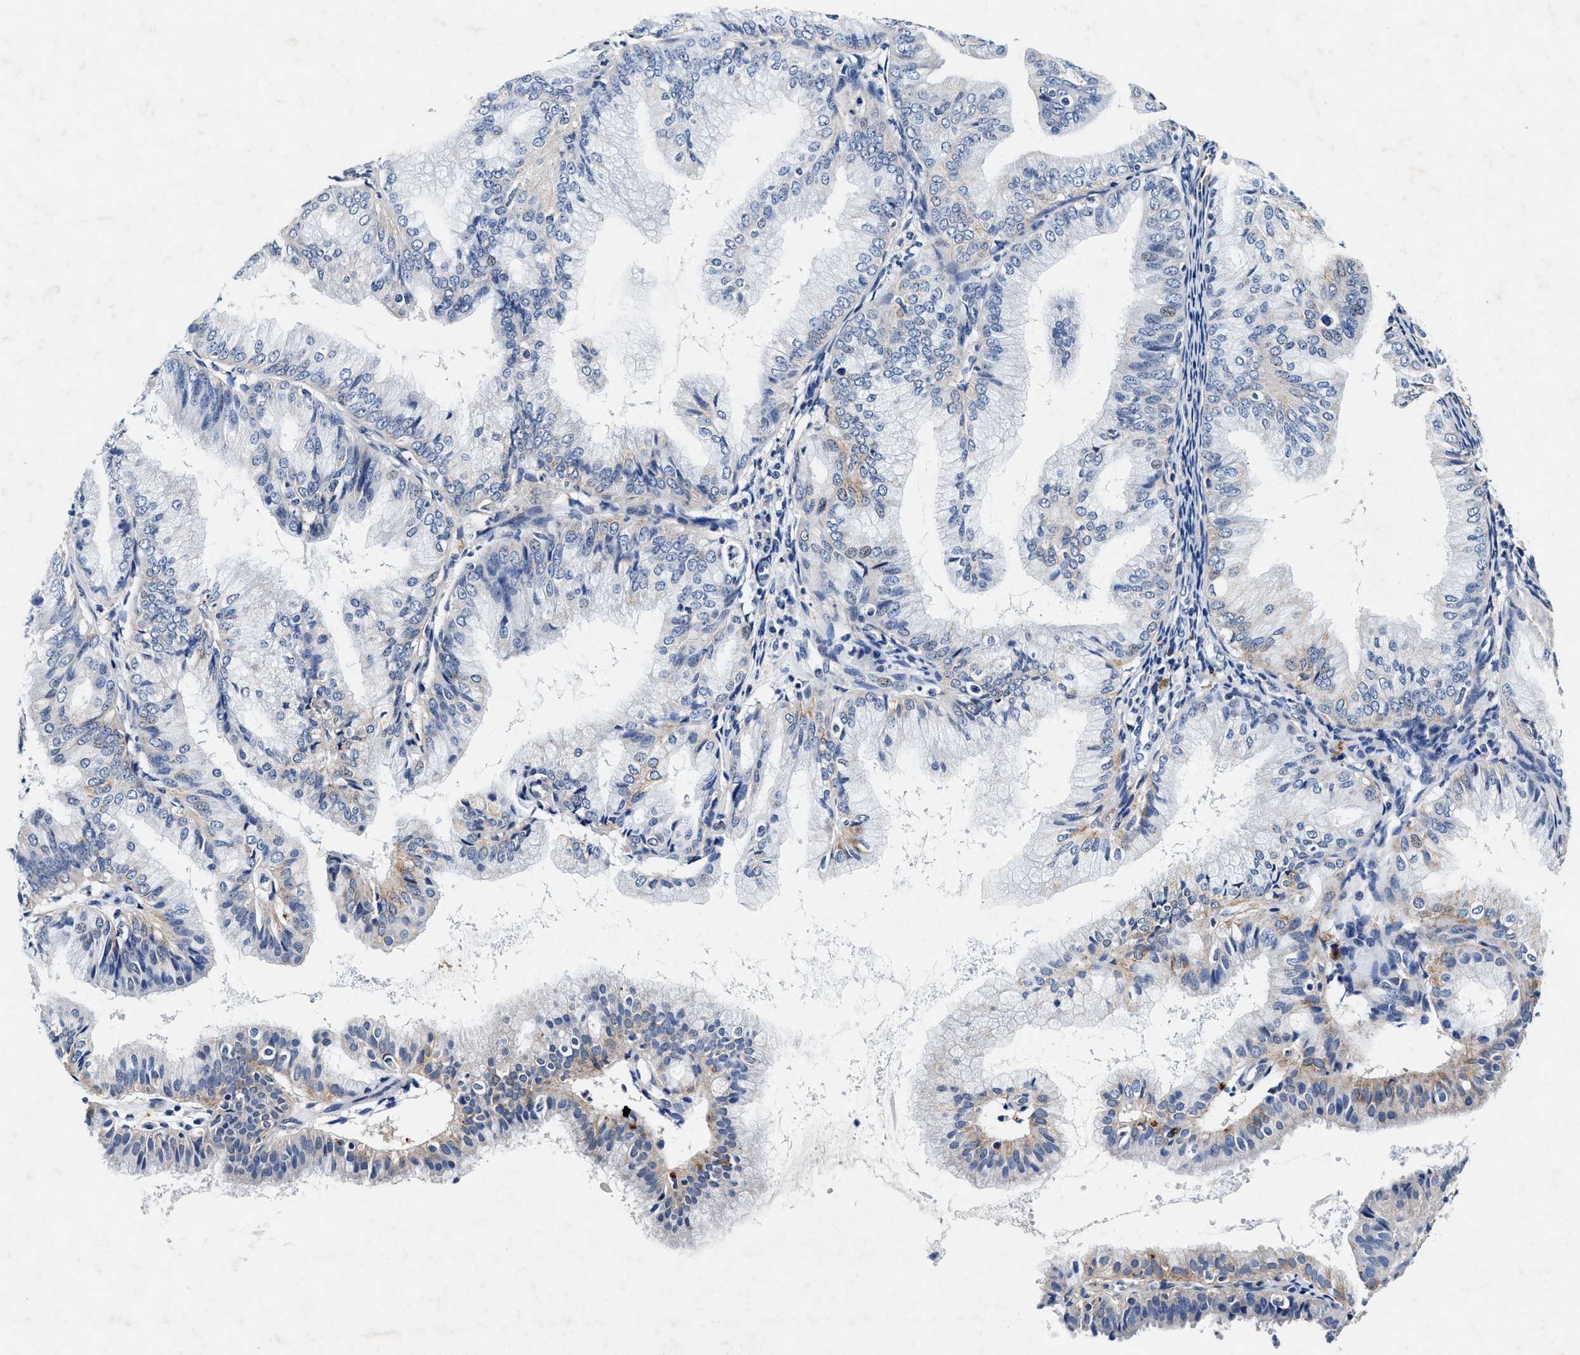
{"staining": {"intensity": "weak", "quantity": "<25%", "location": "cytoplasmic/membranous"}, "tissue": "endometrial cancer", "cell_type": "Tumor cells", "image_type": "cancer", "snomed": [{"axis": "morphology", "description": "Adenocarcinoma, NOS"}, {"axis": "topography", "description": "Endometrium"}], "caption": "The histopathology image demonstrates no significant staining in tumor cells of endometrial adenocarcinoma.", "gene": "SLC8A1", "patient": {"sex": "female", "age": 63}}